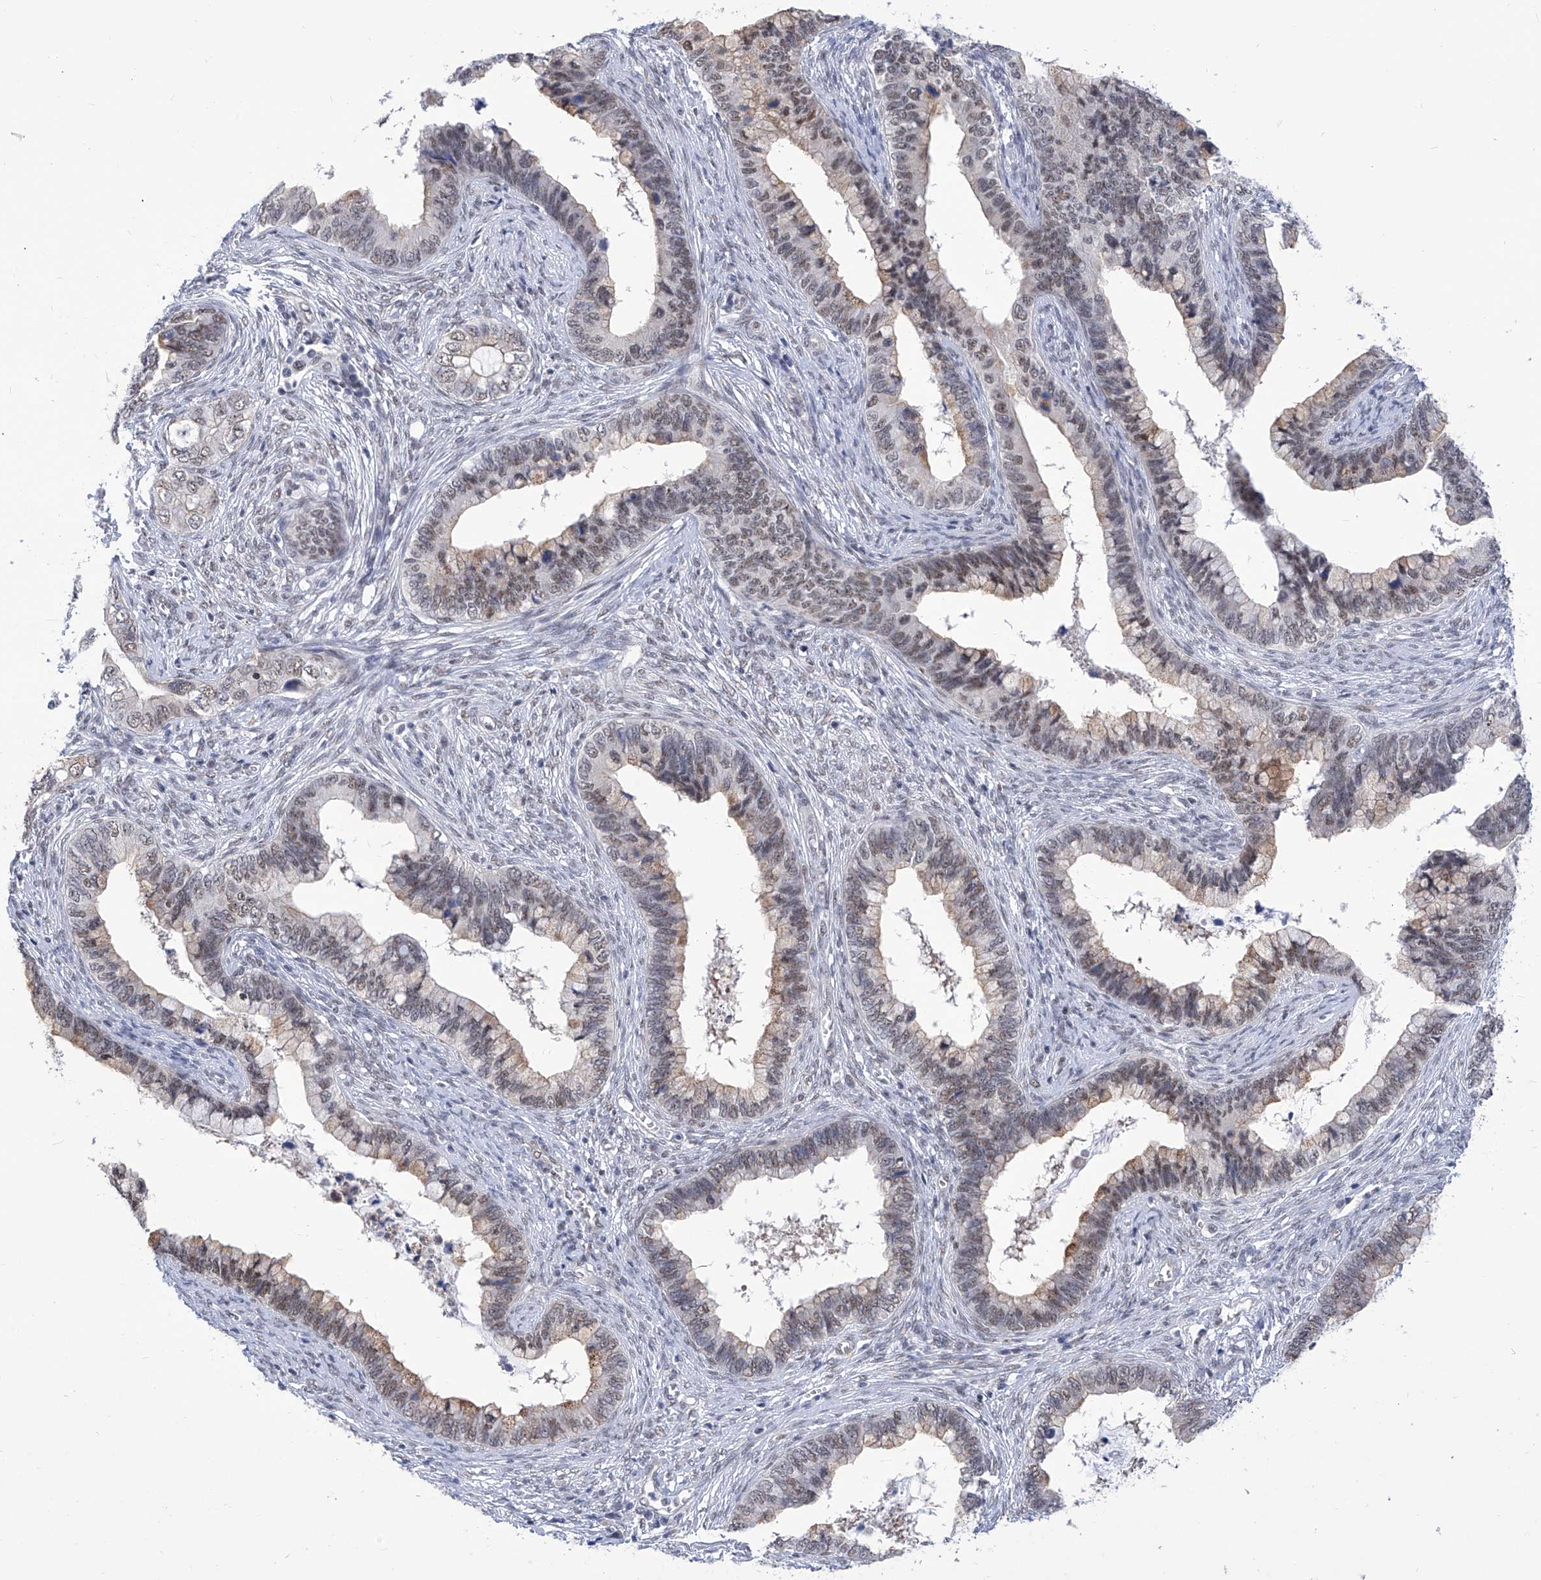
{"staining": {"intensity": "weak", "quantity": "25%-75%", "location": "cytoplasmic/membranous,nuclear"}, "tissue": "cervical cancer", "cell_type": "Tumor cells", "image_type": "cancer", "snomed": [{"axis": "morphology", "description": "Adenocarcinoma, NOS"}, {"axis": "topography", "description": "Cervix"}], "caption": "Immunohistochemistry histopathology image of adenocarcinoma (cervical) stained for a protein (brown), which displays low levels of weak cytoplasmic/membranous and nuclear positivity in about 25%-75% of tumor cells.", "gene": "SART1", "patient": {"sex": "female", "age": 44}}